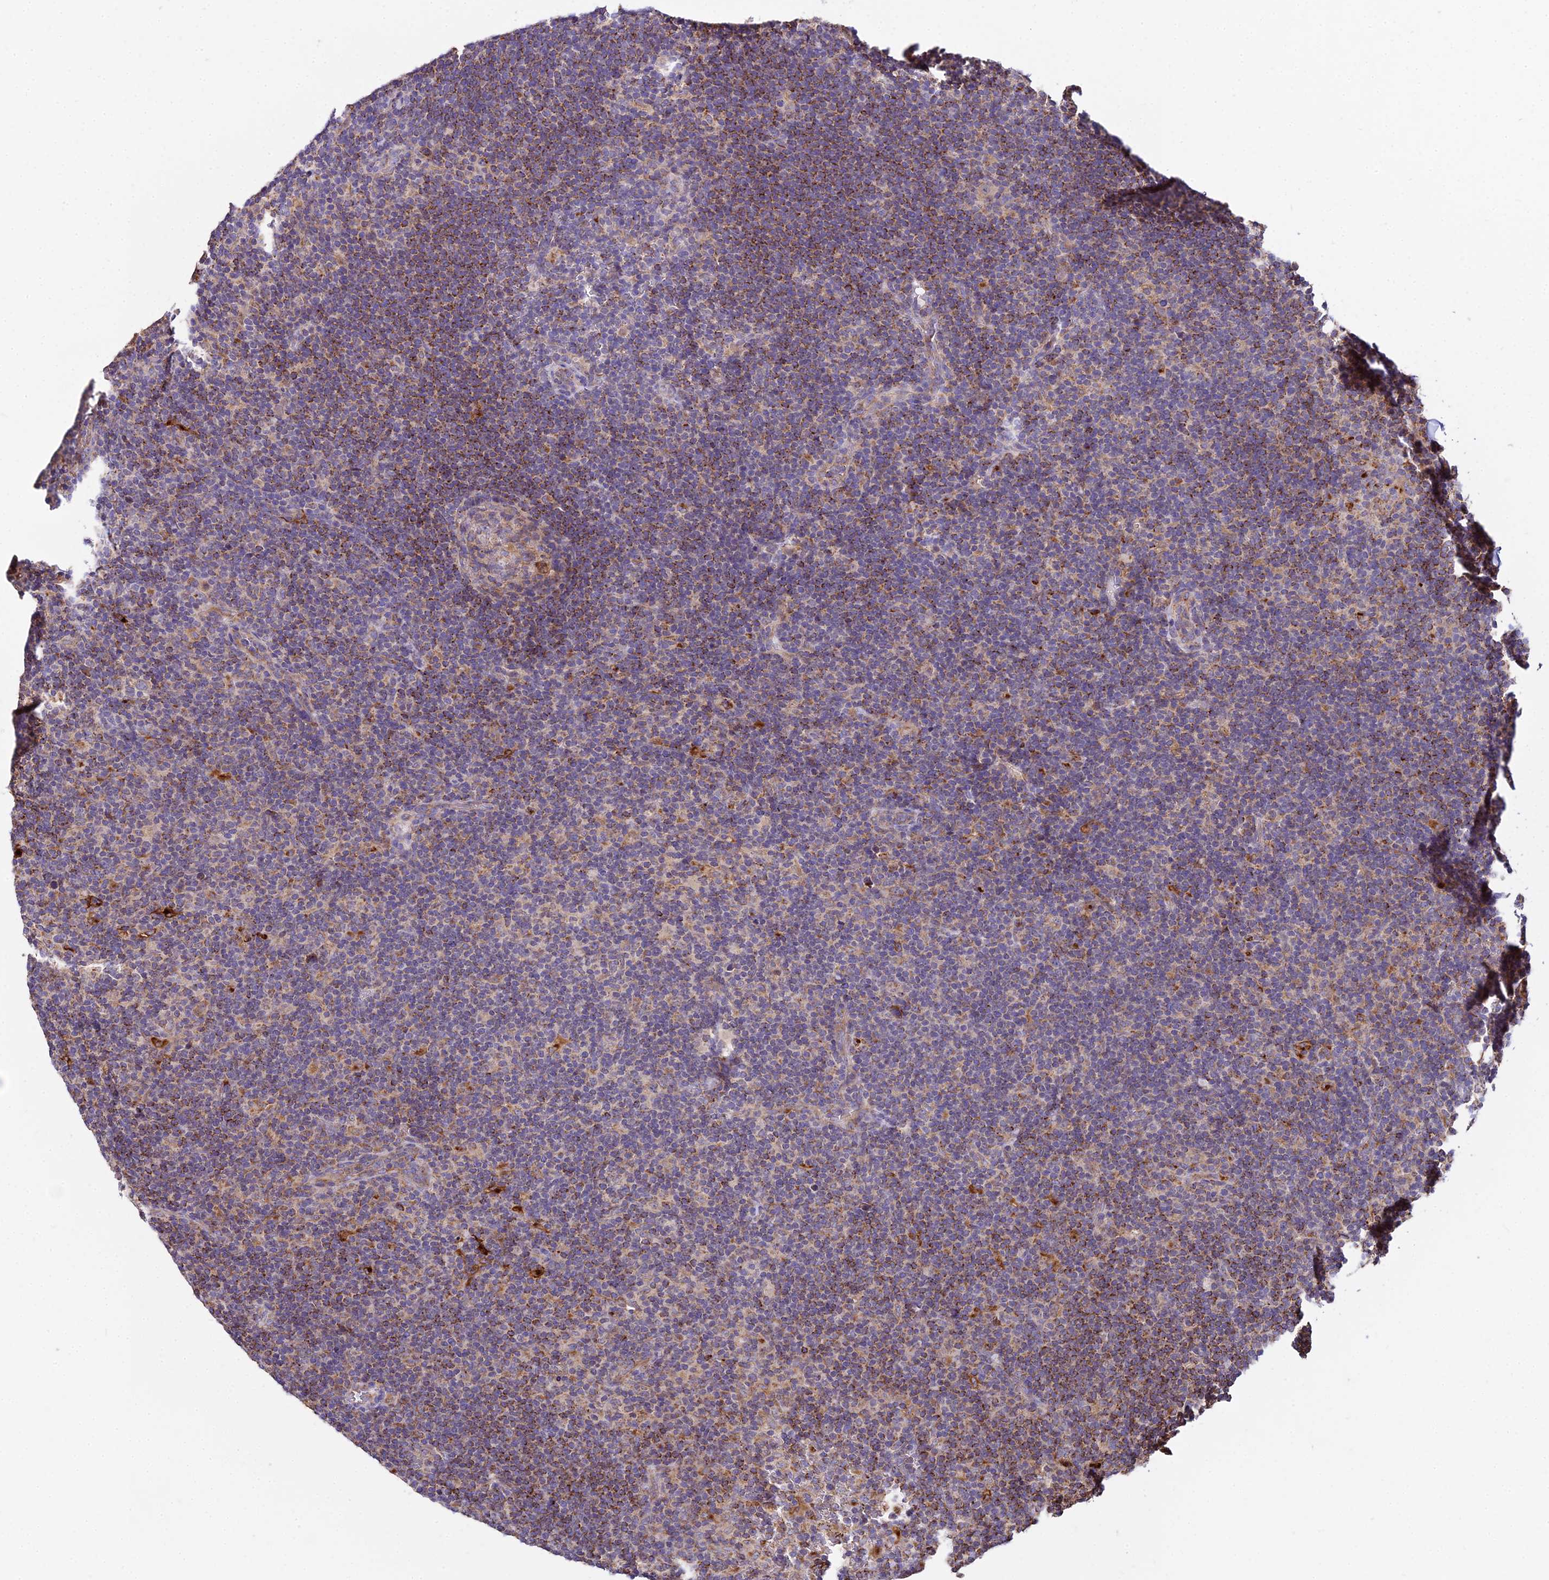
{"staining": {"intensity": "moderate", "quantity": "<25%", "location": "cytoplasmic/membranous"}, "tissue": "lymphoma", "cell_type": "Tumor cells", "image_type": "cancer", "snomed": [{"axis": "morphology", "description": "Hodgkin's disease, NOS"}, {"axis": "topography", "description": "Lymph node"}], "caption": "DAB (3,3'-diaminobenzidine) immunohistochemical staining of Hodgkin's disease shows moderate cytoplasmic/membranous protein expression in about <25% of tumor cells.", "gene": "PEX19", "patient": {"sex": "female", "age": 57}}